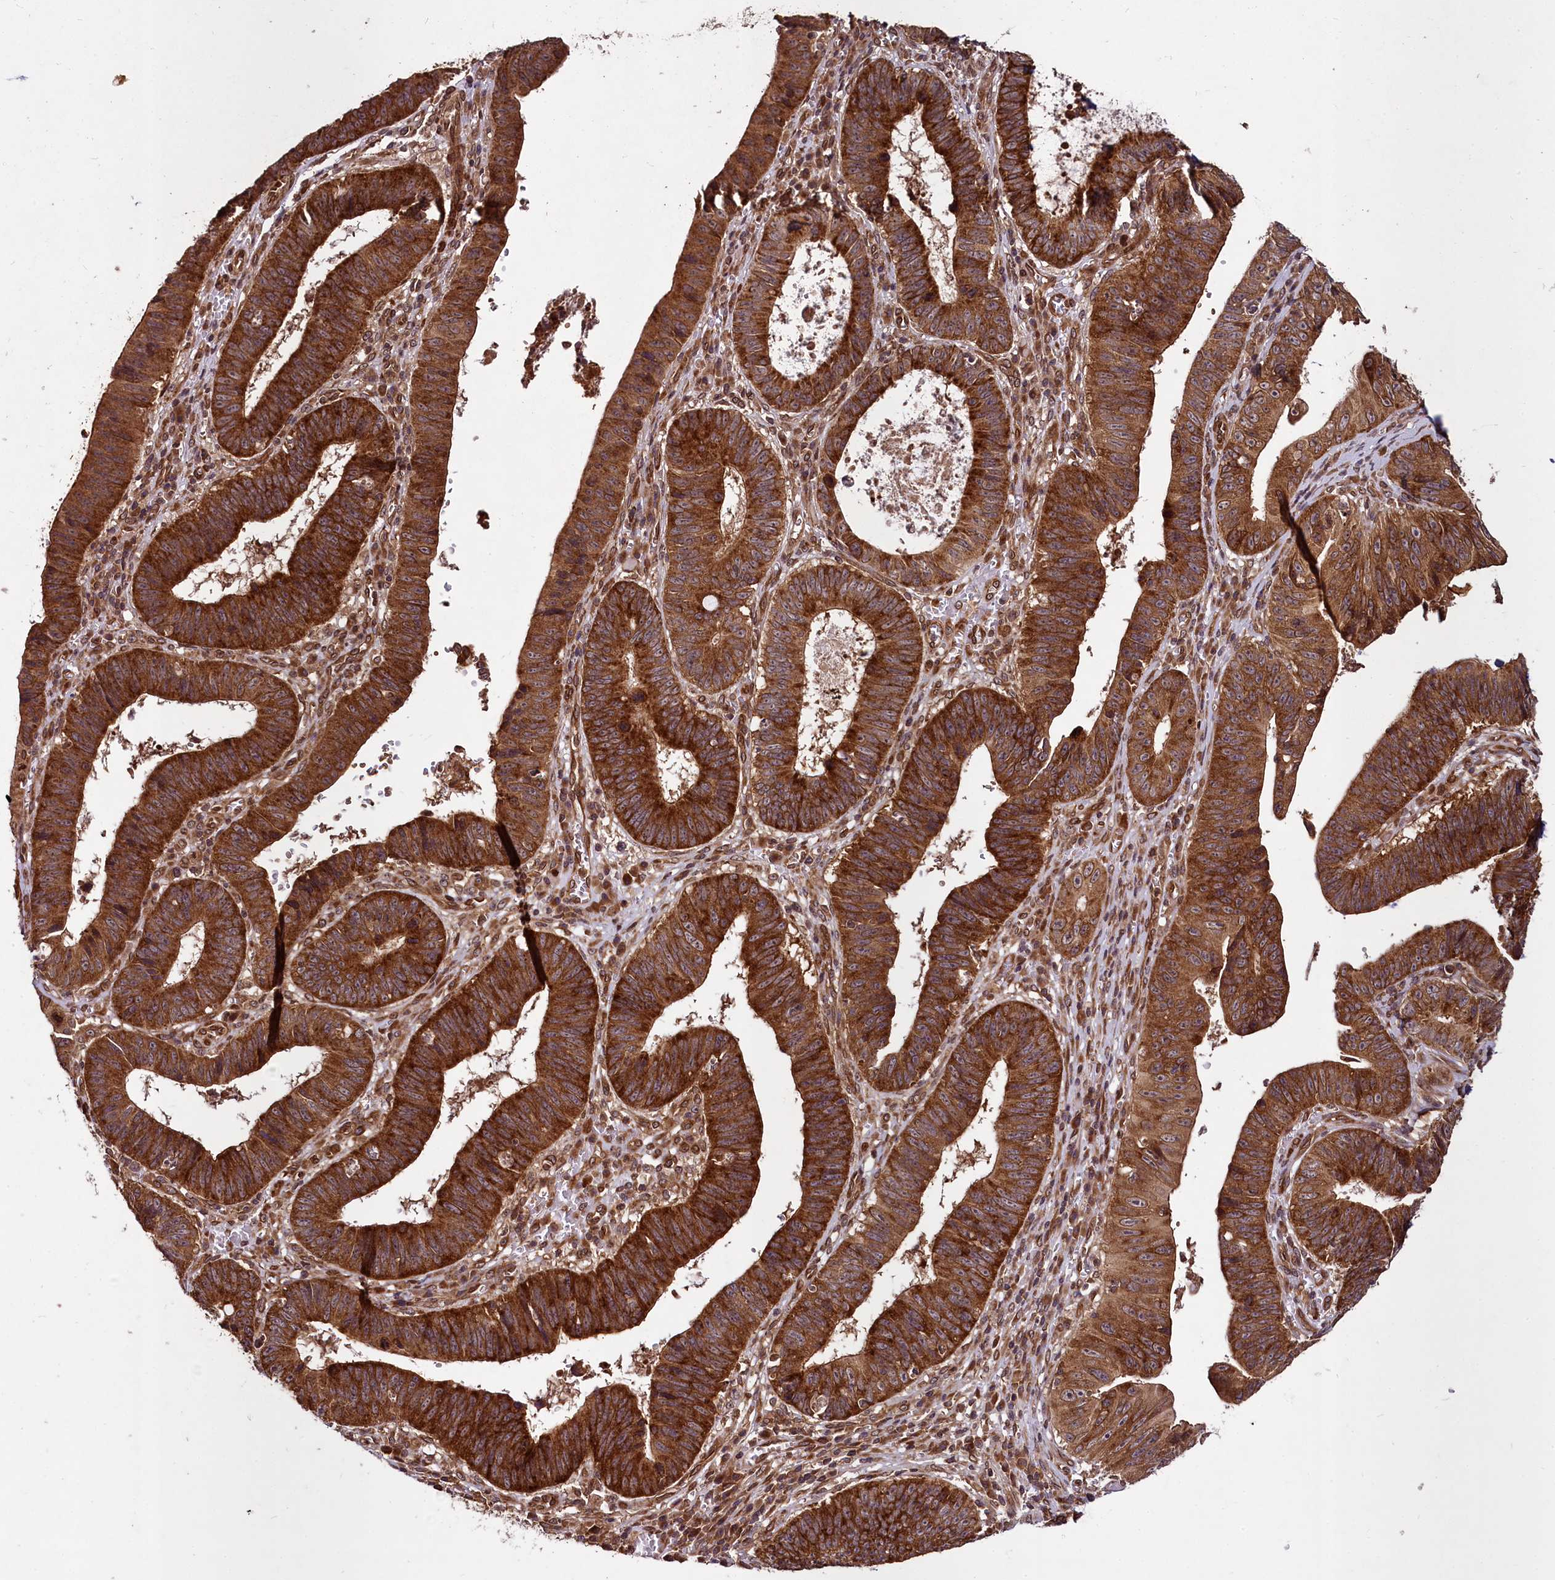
{"staining": {"intensity": "strong", "quantity": ">75%", "location": "cytoplasmic/membranous"}, "tissue": "stomach cancer", "cell_type": "Tumor cells", "image_type": "cancer", "snomed": [{"axis": "morphology", "description": "Adenocarcinoma, NOS"}, {"axis": "topography", "description": "Stomach"}], "caption": "Tumor cells reveal high levels of strong cytoplasmic/membranous staining in approximately >75% of cells in human stomach cancer (adenocarcinoma).", "gene": "DCP1B", "patient": {"sex": "male", "age": 59}}